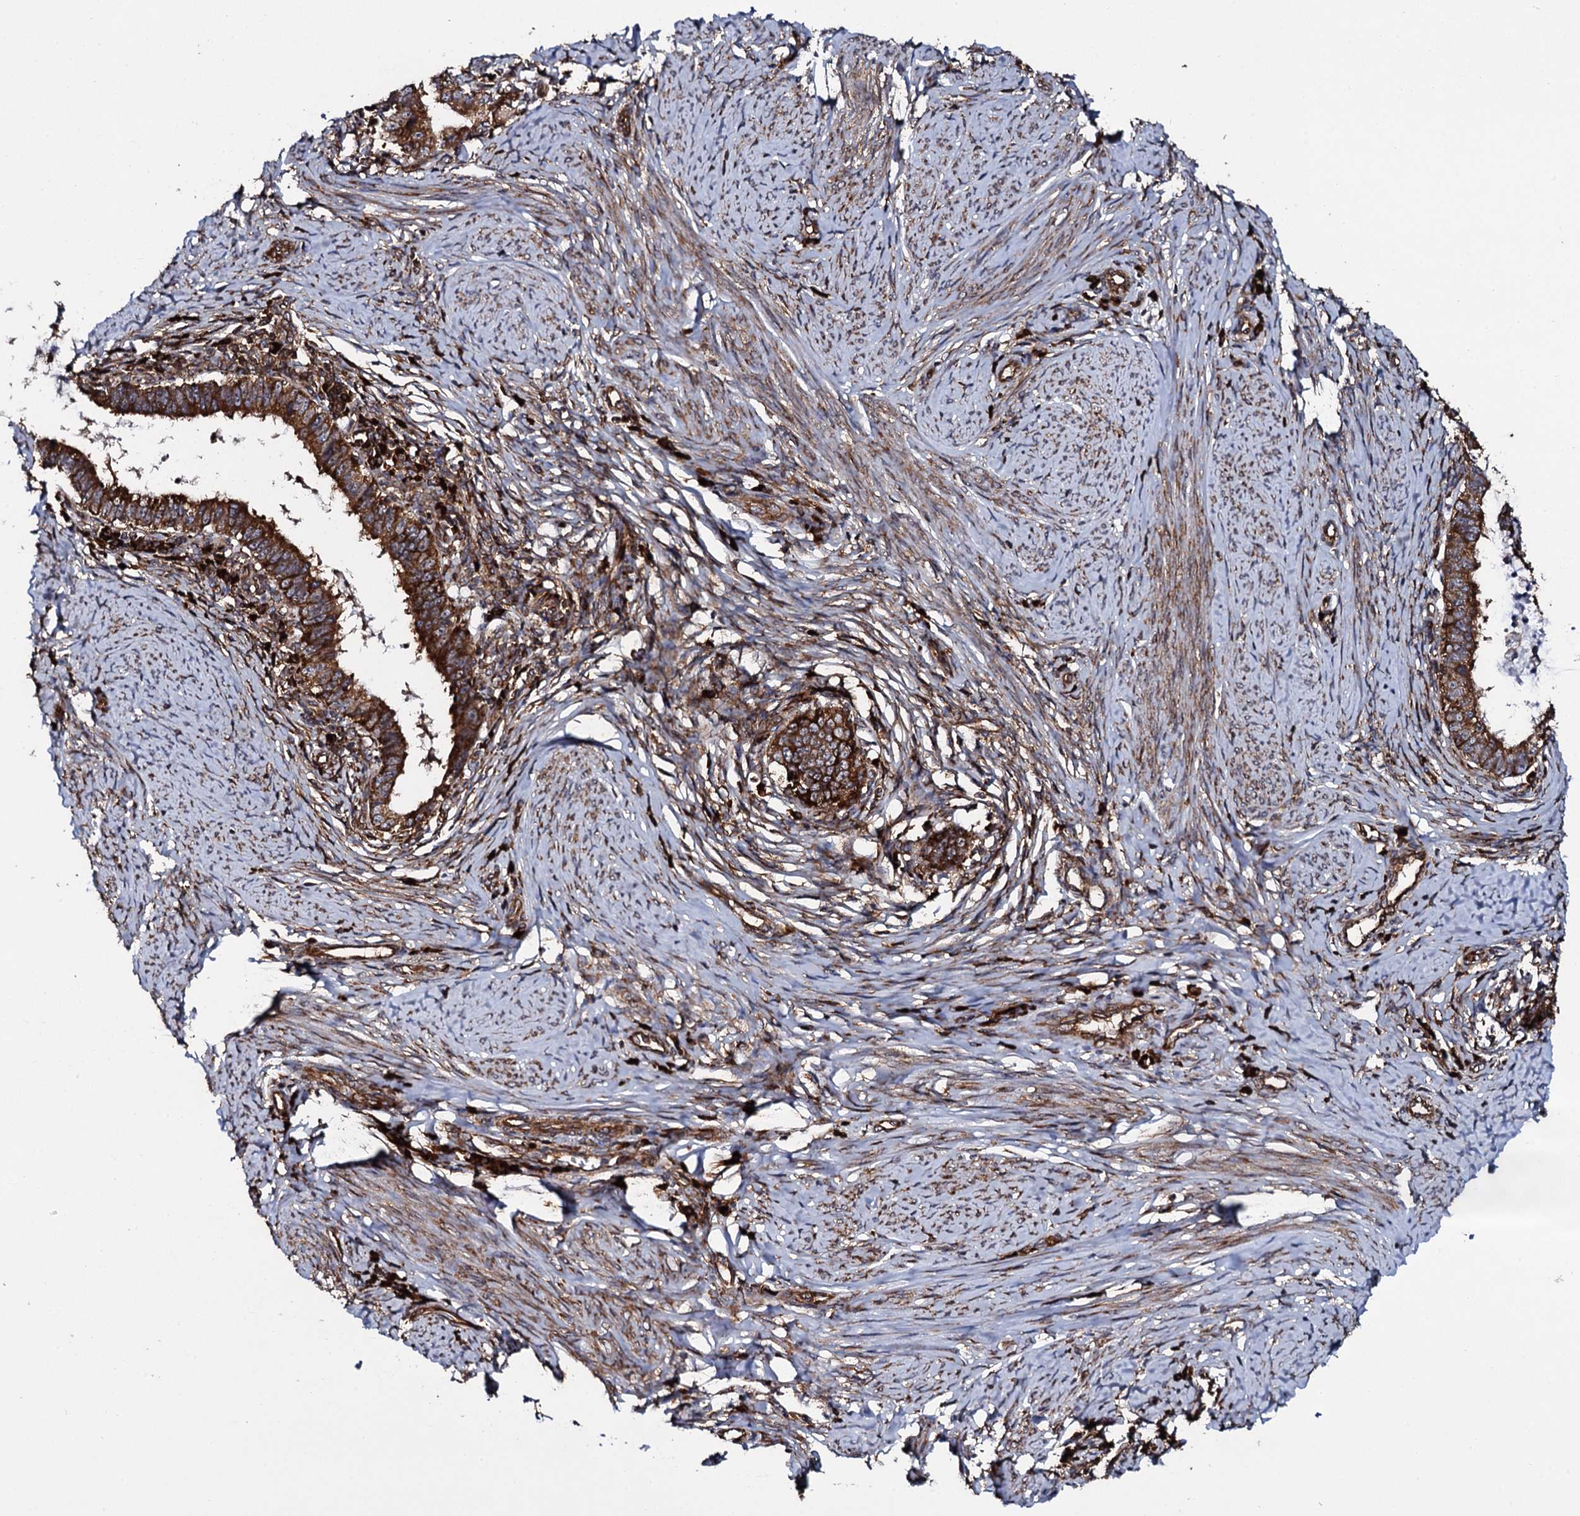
{"staining": {"intensity": "strong", "quantity": ">75%", "location": "cytoplasmic/membranous"}, "tissue": "cervical cancer", "cell_type": "Tumor cells", "image_type": "cancer", "snomed": [{"axis": "morphology", "description": "Adenocarcinoma, NOS"}, {"axis": "topography", "description": "Cervix"}], "caption": "Protein staining shows strong cytoplasmic/membranous positivity in approximately >75% of tumor cells in cervical cancer (adenocarcinoma).", "gene": "SPTY2D1", "patient": {"sex": "female", "age": 36}}